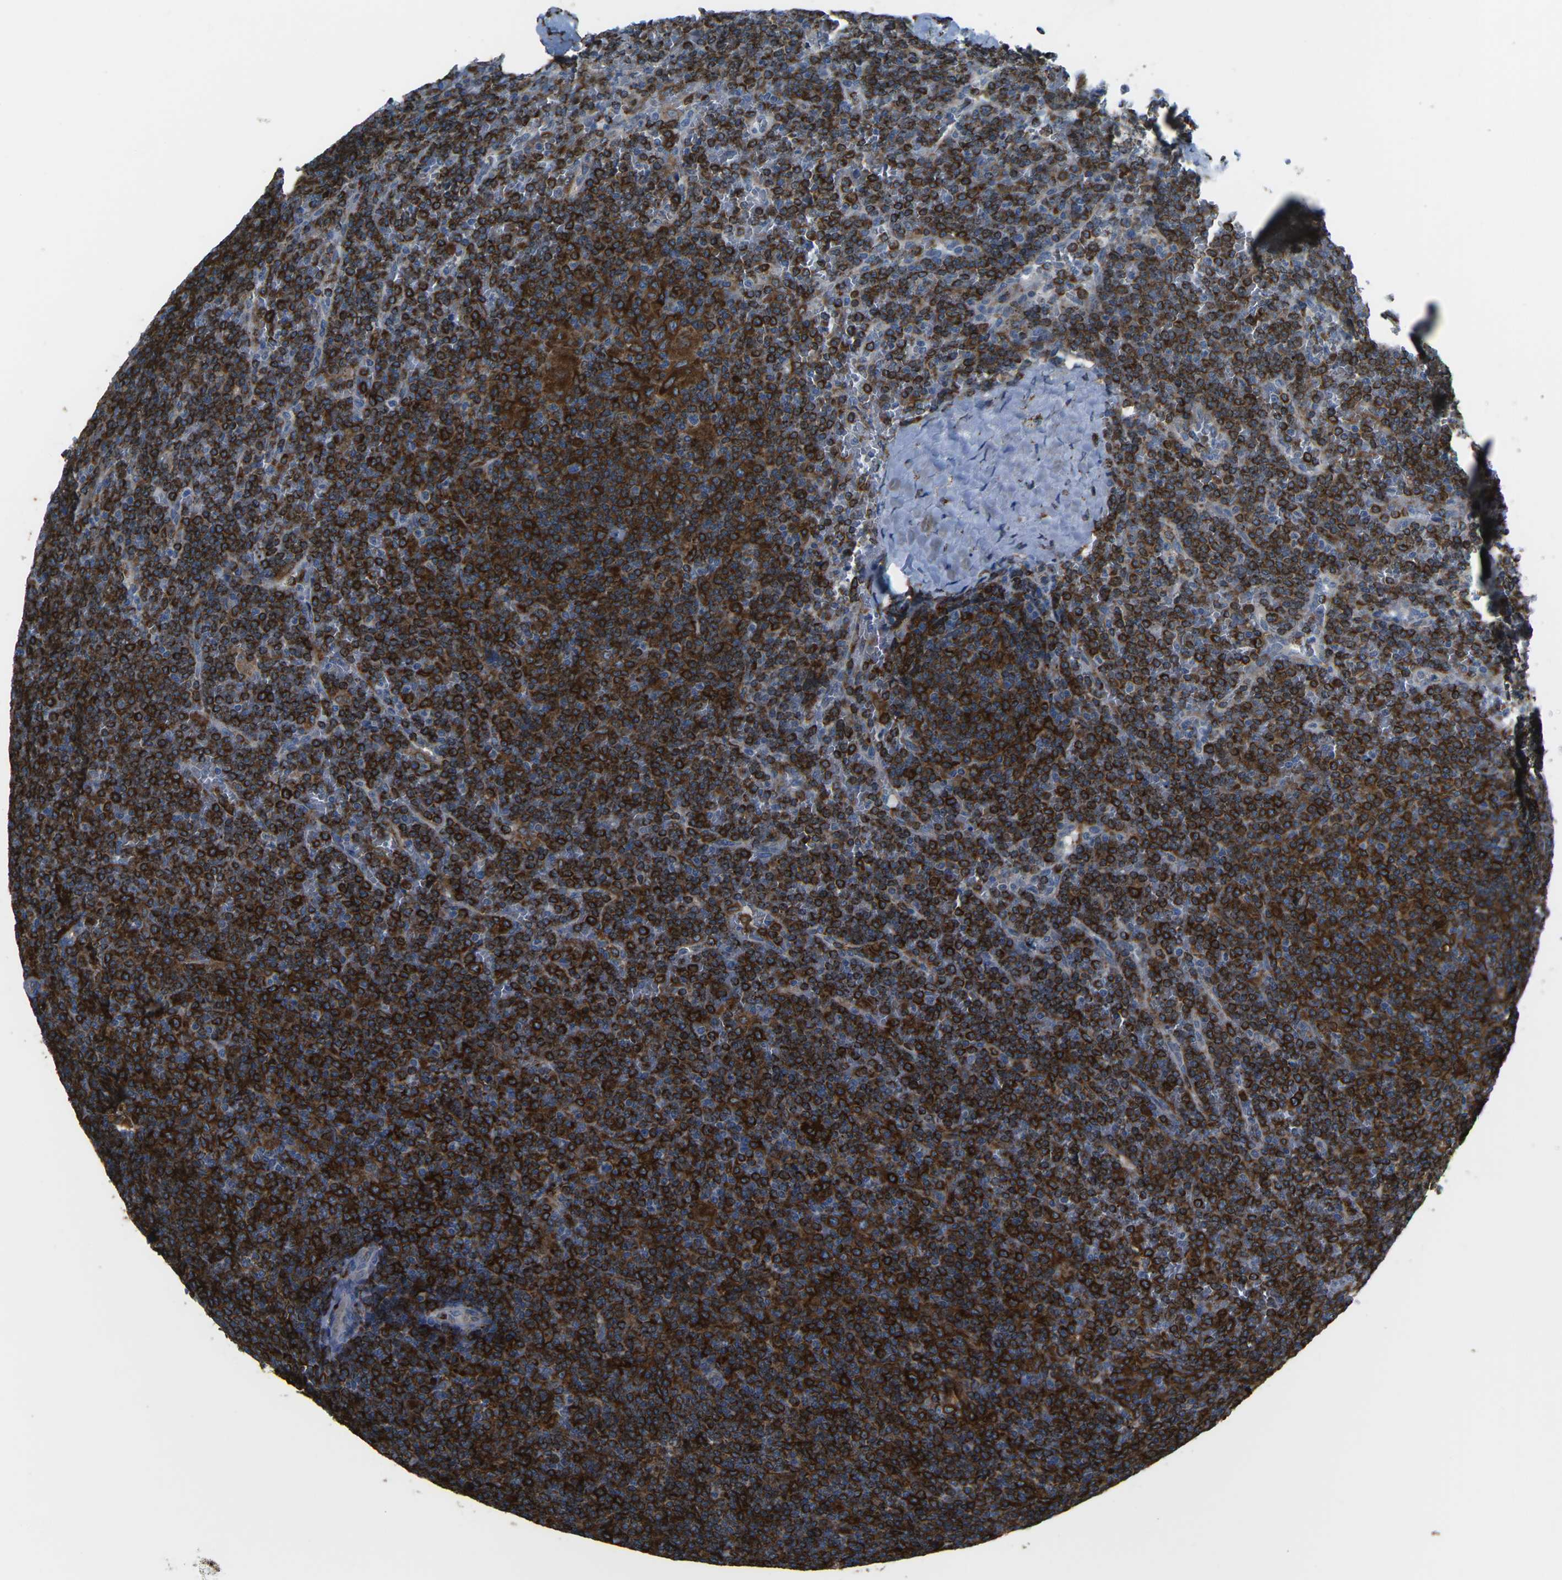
{"staining": {"intensity": "strong", "quantity": ">75%", "location": "cytoplasmic/membranous"}, "tissue": "lymphoma", "cell_type": "Tumor cells", "image_type": "cancer", "snomed": [{"axis": "morphology", "description": "Malignant lymphoma, non-Hodgkin's type, Low grade"}, {"axis": "topography", "description": "Spleen"}], "caption": "IHC of lymphoma demonstrates high levels of strong cytoplasmic/membranous staining in about >75% of tumor cells. Nuclei are stained in blue.", "gene": "PTPN1", "patient": {"sex": "female", "age": 19}}